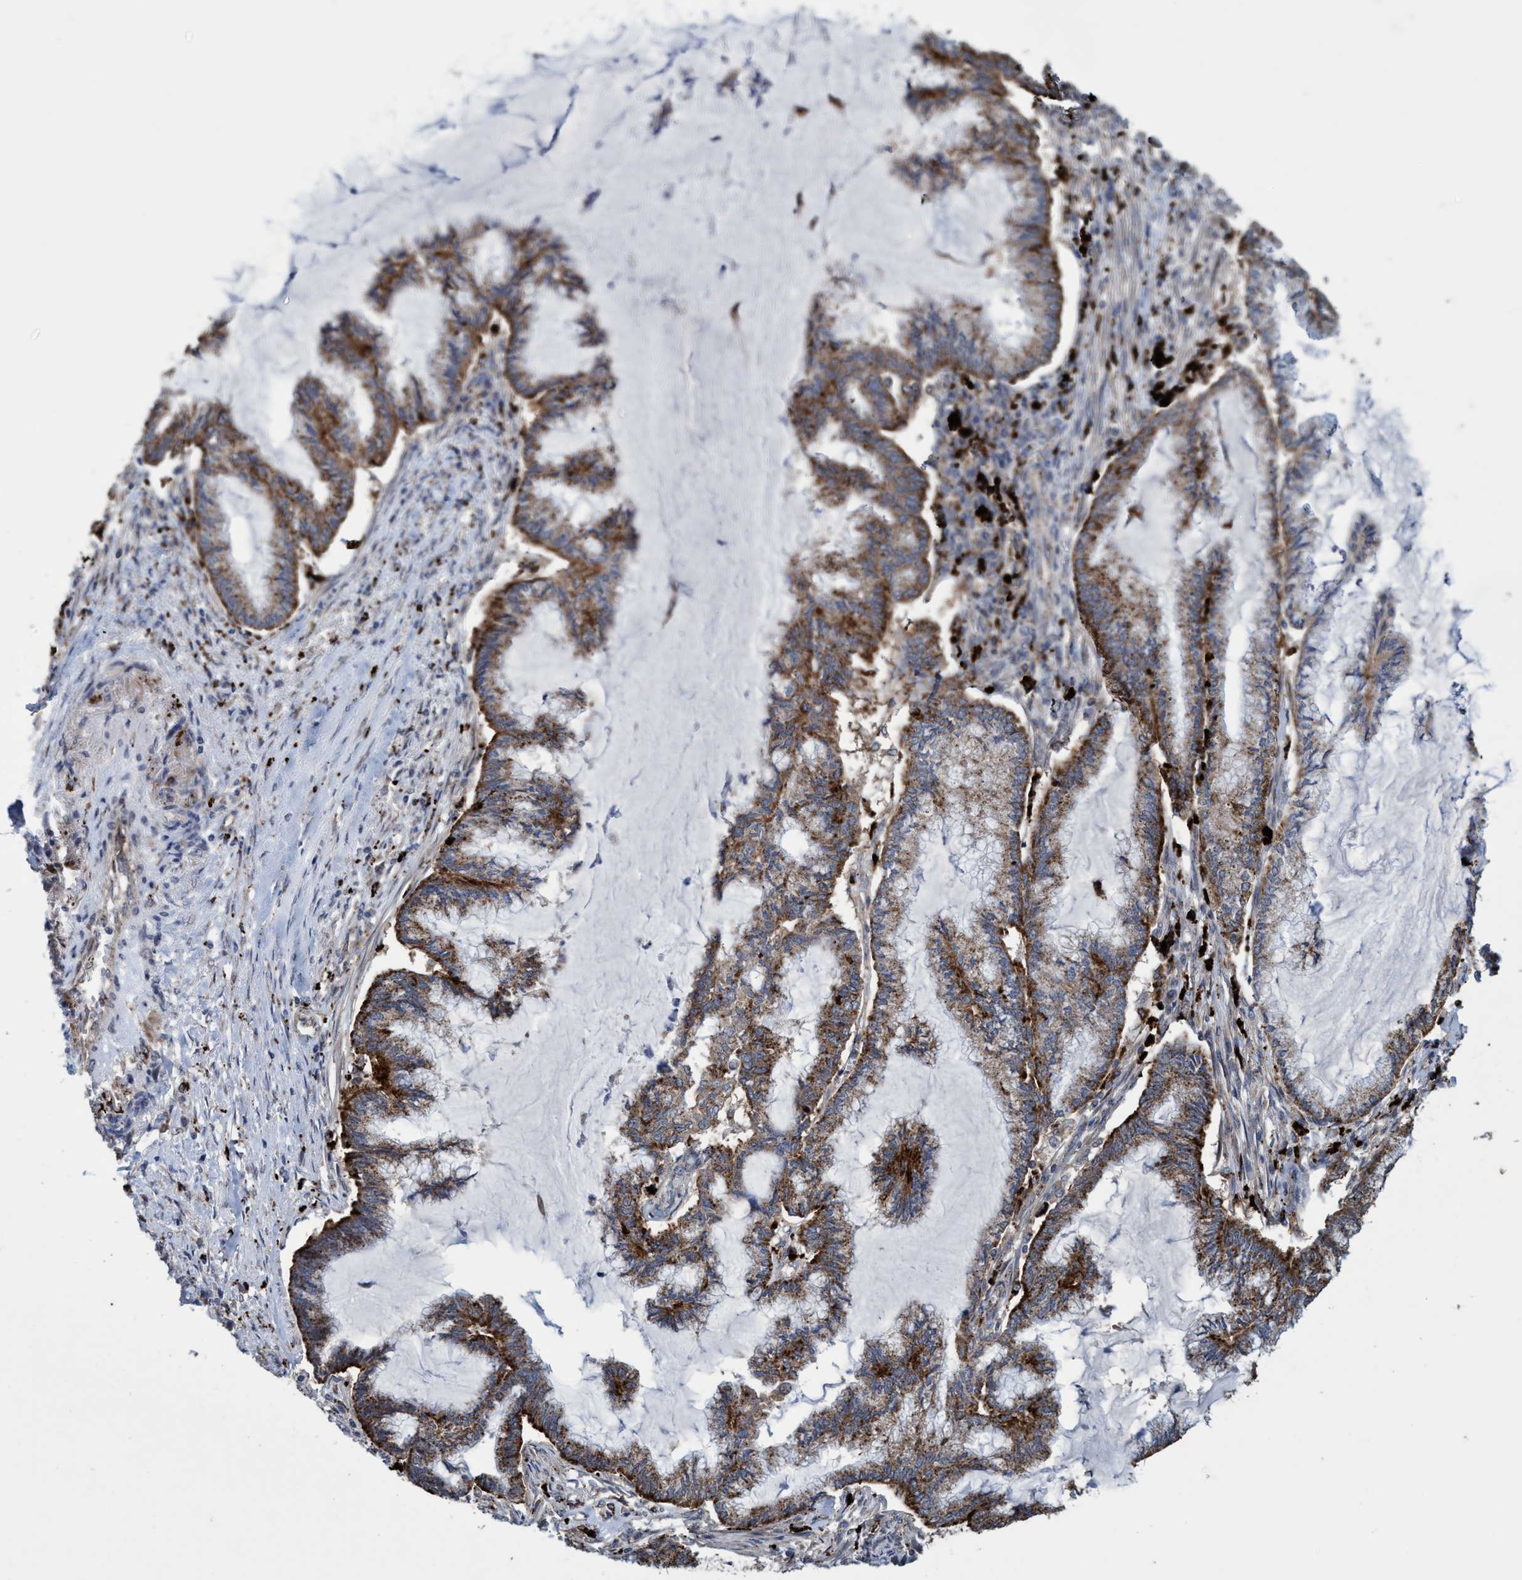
{"staining": {"intensity": "moderate", "quantity": ">75%", "location": "cytoplasmic/membranous"}, "tissue": "endometrial cancer", "cell_type": "Tumor cells", "image_type": "cancer", "snomed": [{"axis": "morphology", "description": "Adenocarcinoma, NOS"}, {"axis": "topography", "description": "Endometrium"}], "caption": "The photomicrograph shows immunohistochemical staining of endometrial cancer. There is moderate cytoplasmic/membranous staining is seen in about >75% of tumor cells. (IHC, brightfield microscopy, high magnification).", "gene": "BBS9", "patient": {"sex": "female", "age": 86}}